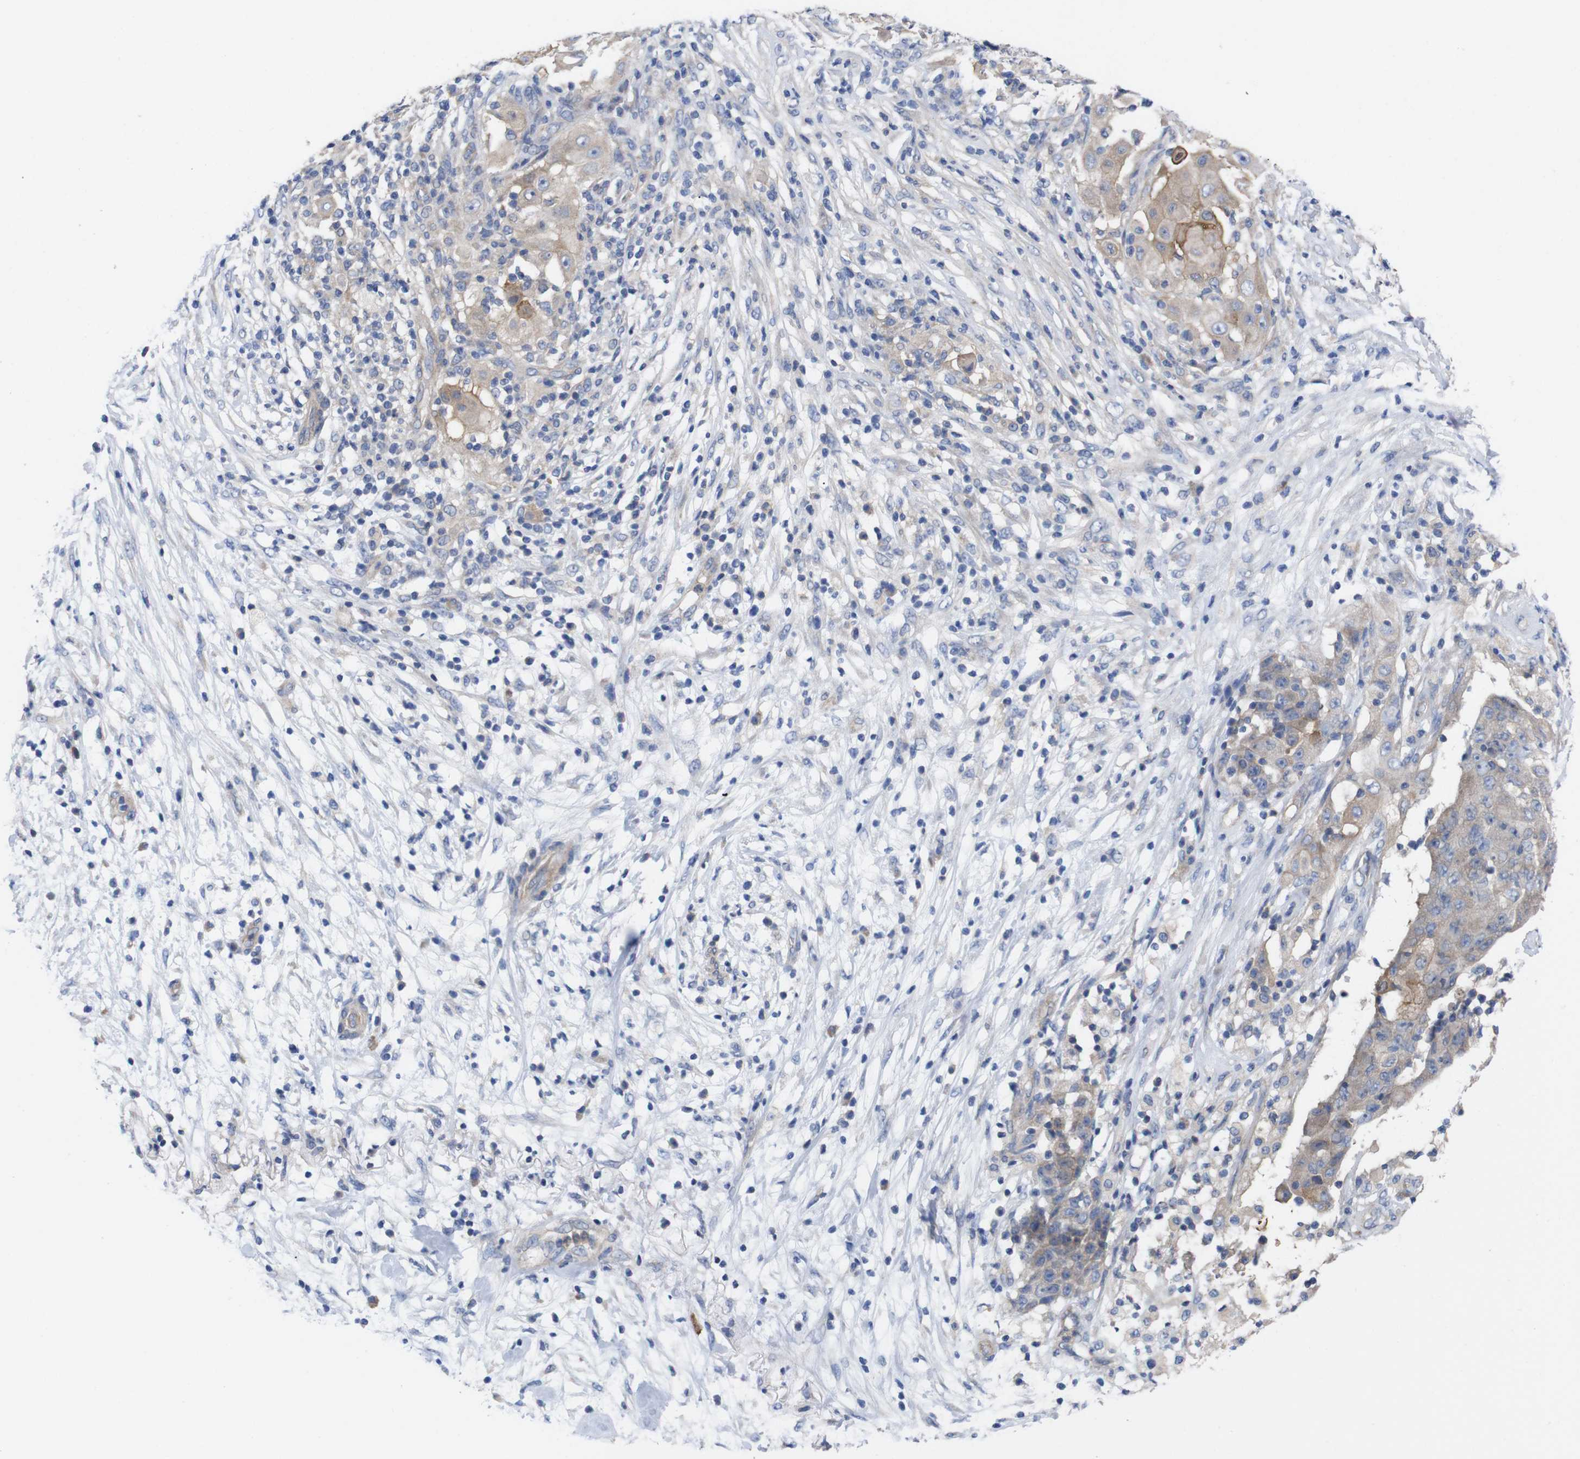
{"staining": {"intensity": "moderate", "quantity": "<25%", "location": "cytoplasmic/membranous"}, "tissue": "ovarian cancer", "cell_type": "Tumor cells", "image_type": "cancer", "snomed": [{"axis": "morphology", "description": "Carcinoma, endometroid"}, {"axis": "topography", "description": "Ovary"}], "caption": "Moderate cytoplasmic/membranous protein expression is identified in about <25% of tumor cells in ovarian cancer. (DAB = brown stain, brightfield microscopy at high magnification).", "gene": "USH1C", "patient": {"sex": "female", "age": 42}}